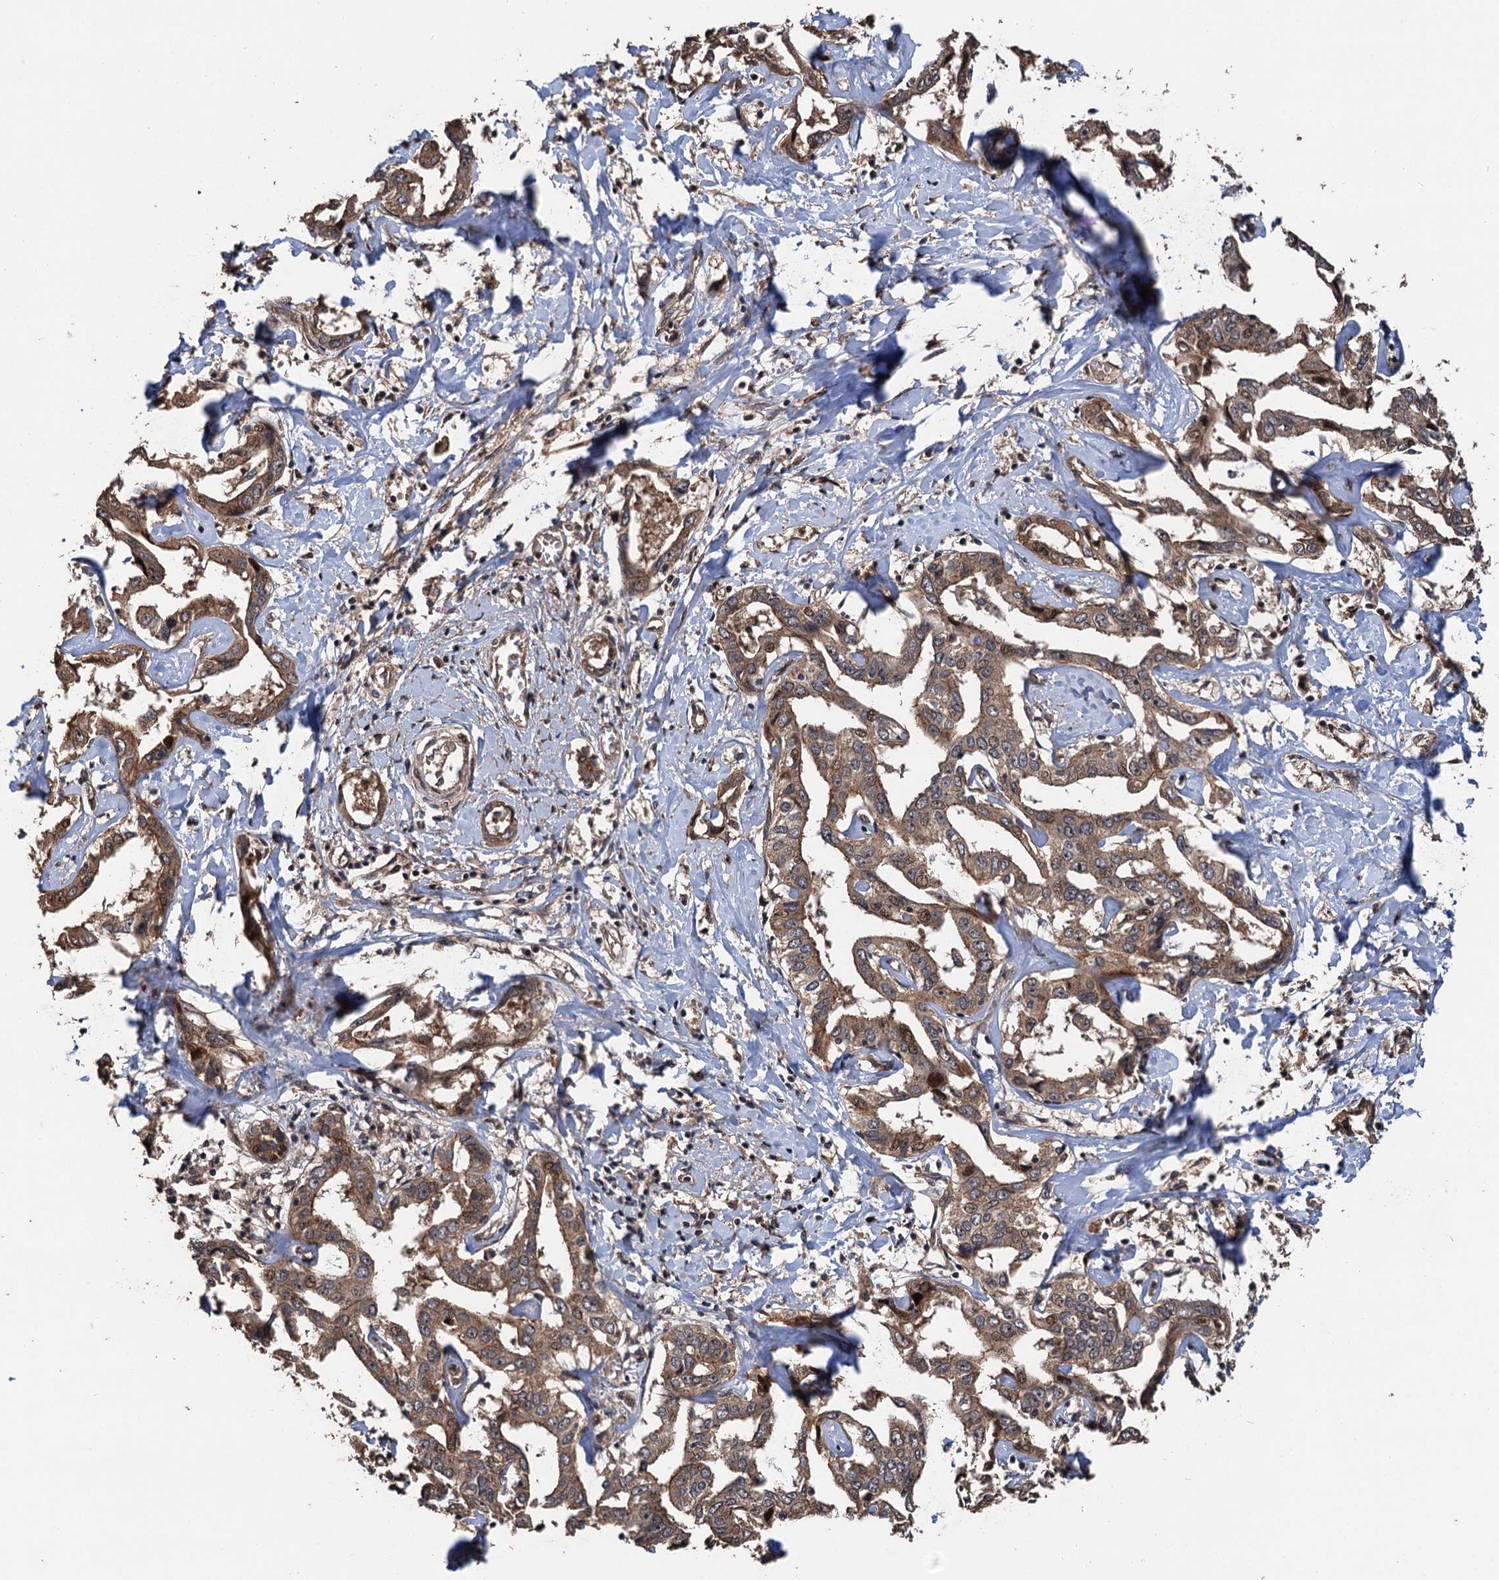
{"staining": {"intensity": "moderate", "quantity": ">75%", "location": "cytoplasmic/membranous"}, "tissue": "liver cancer", "cell_type": "Tumor cells", "image_type": "cancer", "snomed": [{"axis": "morphology", "description": "Cholangiocarcinoma"}, {"axis": "topography", "description": "Liver"}], "caption": "Moderate cytoplasmic/membranous staining is appreciated in about >75% of tumor cells in liver cancer (cholangiocarcinoma). The staining was performed using DAB (3,3'-diaminobenzidine) to visualize the protein expression in brown, while the nuclei were stained in blue with hematoxylin (Magnification: 20x).", "gene": "TMEM39B", "patient": {"sex": "male", "age": 59}}